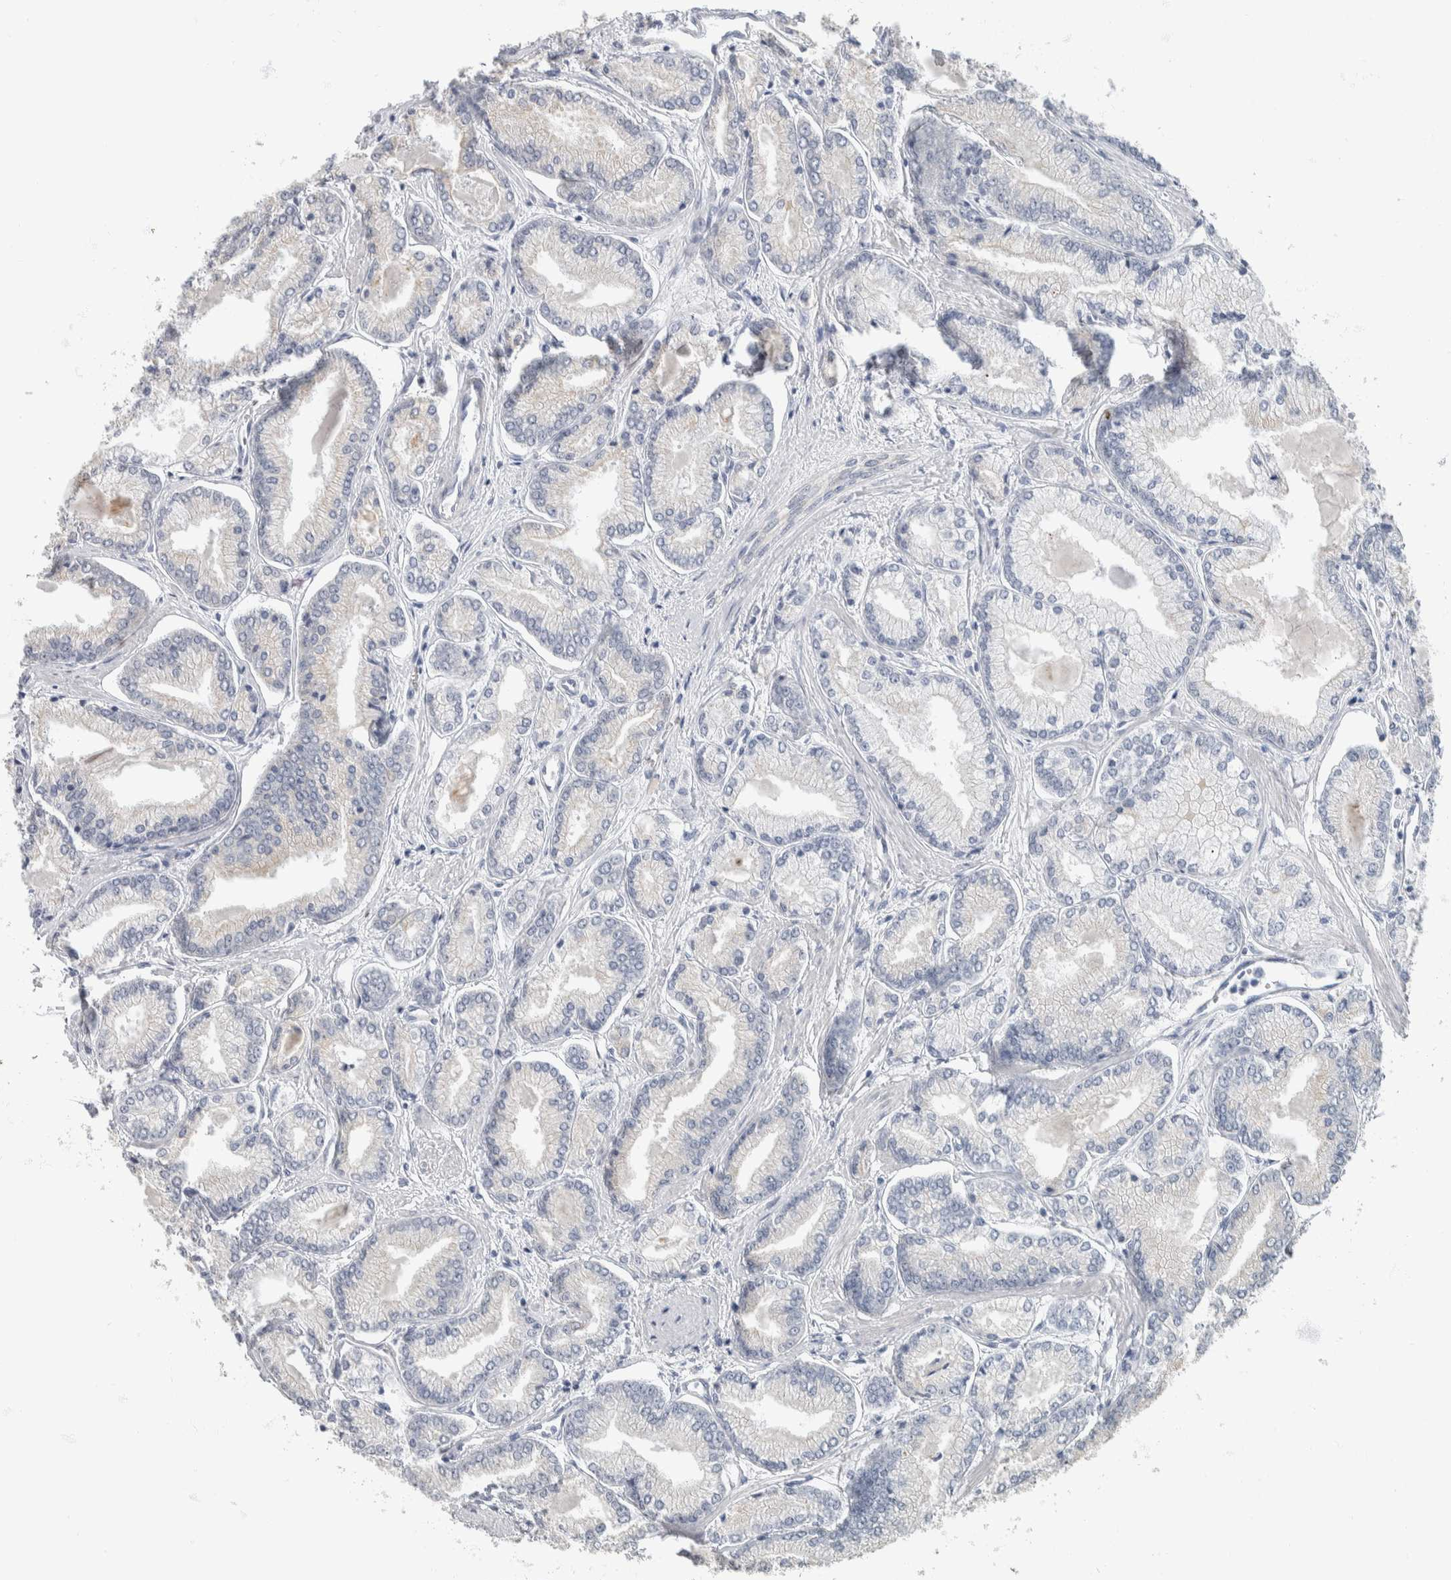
{"staining": {"intensity": "negative", "quantity": "none", "location": "none"}, "tissue": "prostate cancer", "cell_type": "Tumor cells", "image_type": "cancer", "snomed": [{"axis": "morphology", "description": "Adenocarcinoma, Low grade"}, {"axis": "topography", "description": "Prostate"}], "caption": "Tumor cells are negative for protein expression in human prostate cancer (adenocarcinoma (low-grade)).", "gene": "NEFM", "patient": {"sex": "male", "age": 52}}